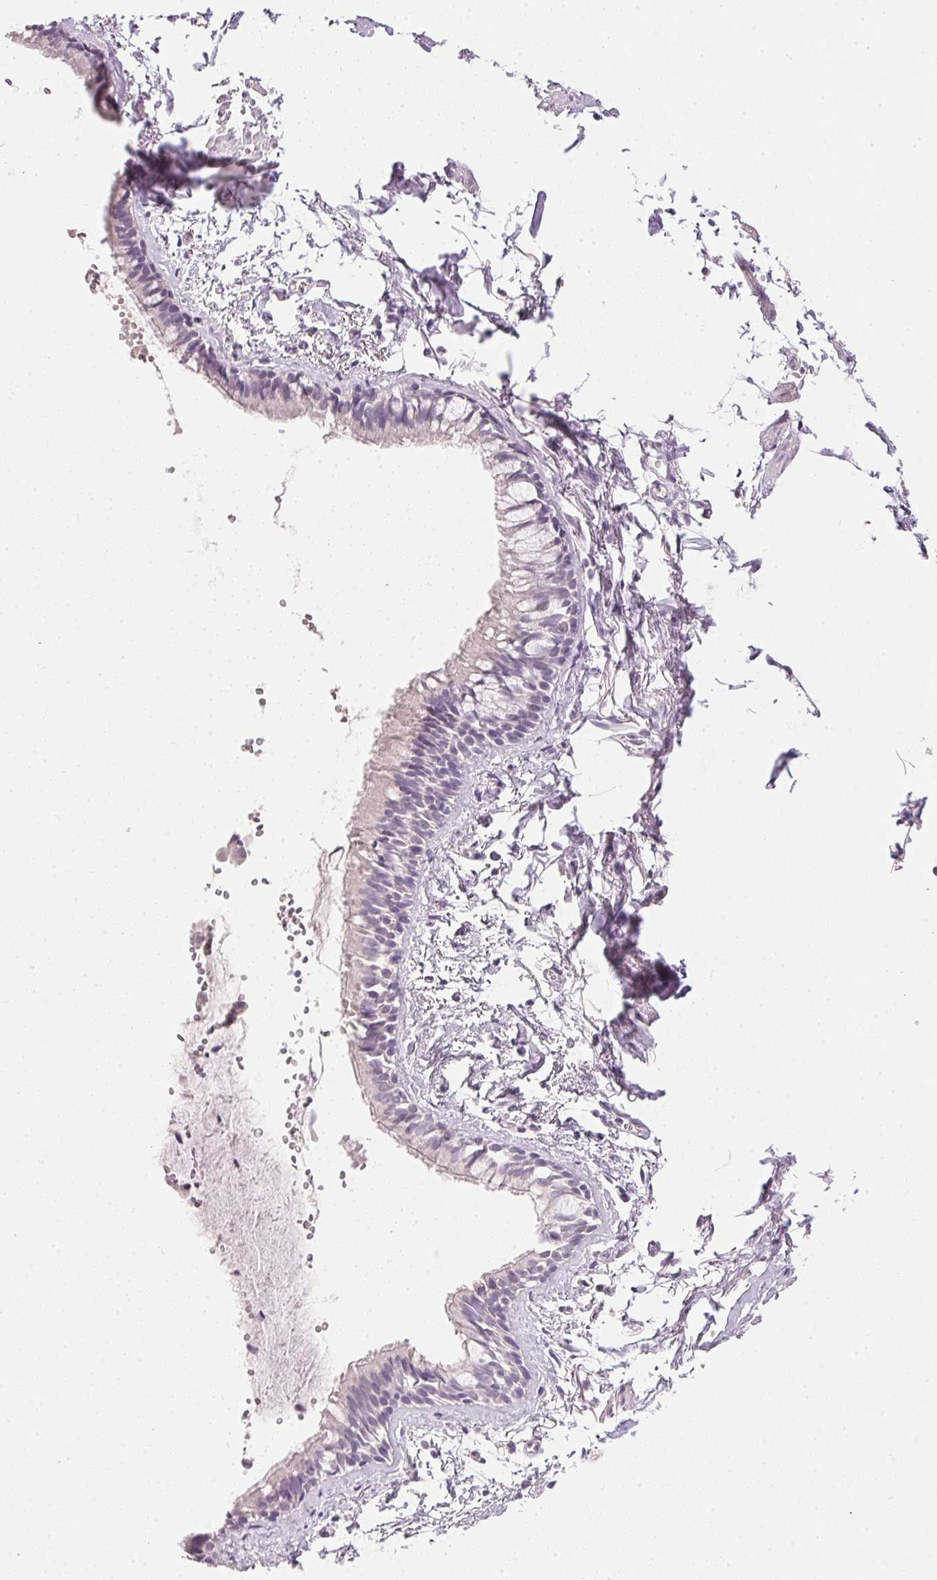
{"staining": {"intensity": "negative", "quantity": "none", "location": "none"}, "tissue": "bronchus", "cell_type": "Respiratory epithelial cells", "image_type": "normal", "snomed": [{"axis": "morphology", "description": "Normal tissue, NOS"}, {"axis": "topography", "description": "Bronchus"}], "caption": "Immunohistochemistry (IHC) of unremarkable human bronchus exhibits no positivity in respiratory epithelial cells.", "gene": "IGFBP1", "patient": {"sex": "female", "age": 59}}